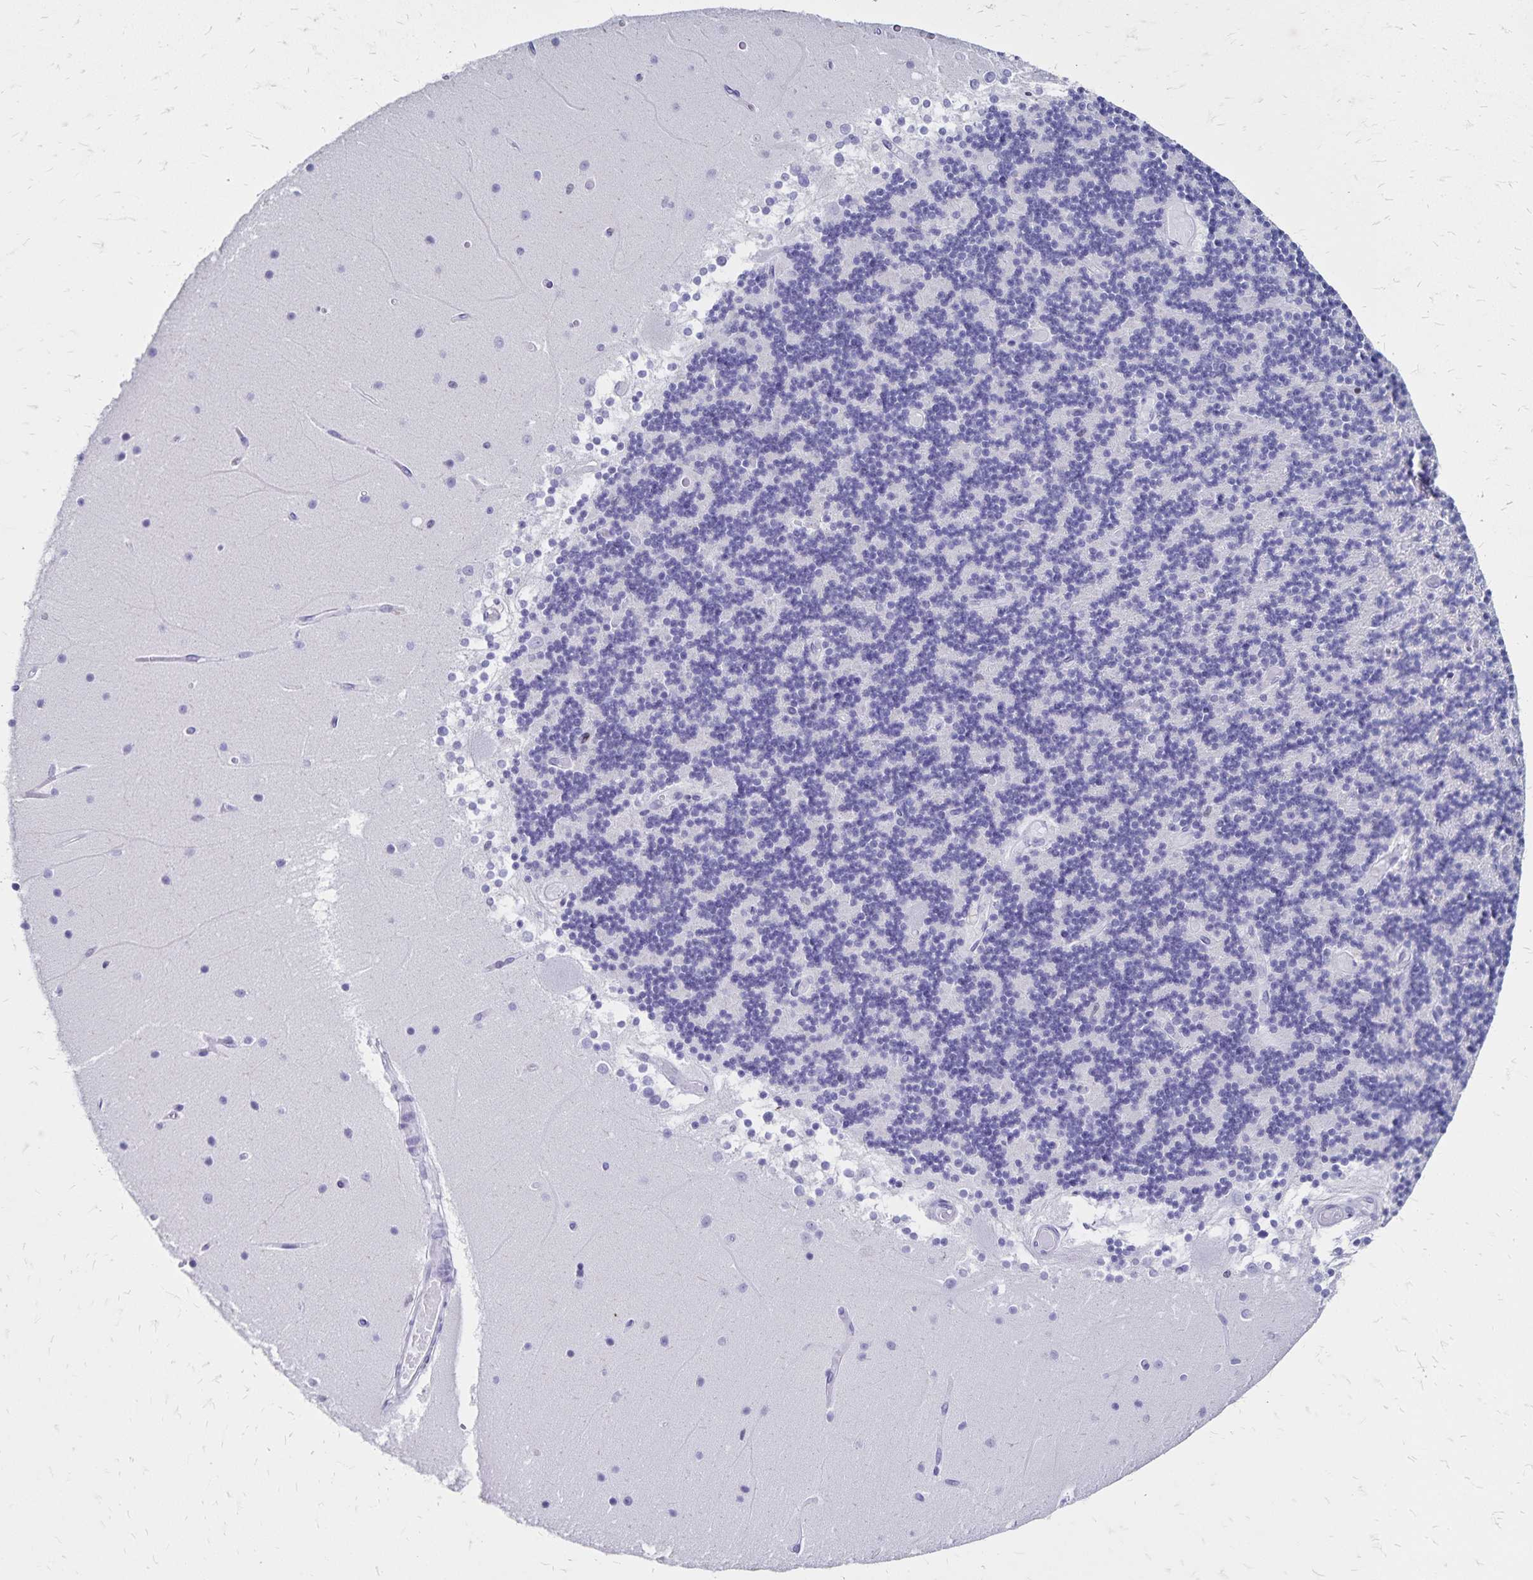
{"staining": {"intensity": "negative", "quantity": "none", "location": "none"}, "tissue": "cerebellum", "cell_type": "Cells in granular layer", "image_type": "normal", "snomed": [{"axis": "morphology", "description": "Normal tissue, NOS"}, {"axis": "topography", "description": "Cerebellum"}], "caption": "Cells in granular layer are negative for brown protein staining in benign cerebellum. (Brightfield microscopy of DAB immunohistochemistry (IHC) at high magnification).", "gene": "IKZF1", "patient": {"sex": "female", "age": 28}}